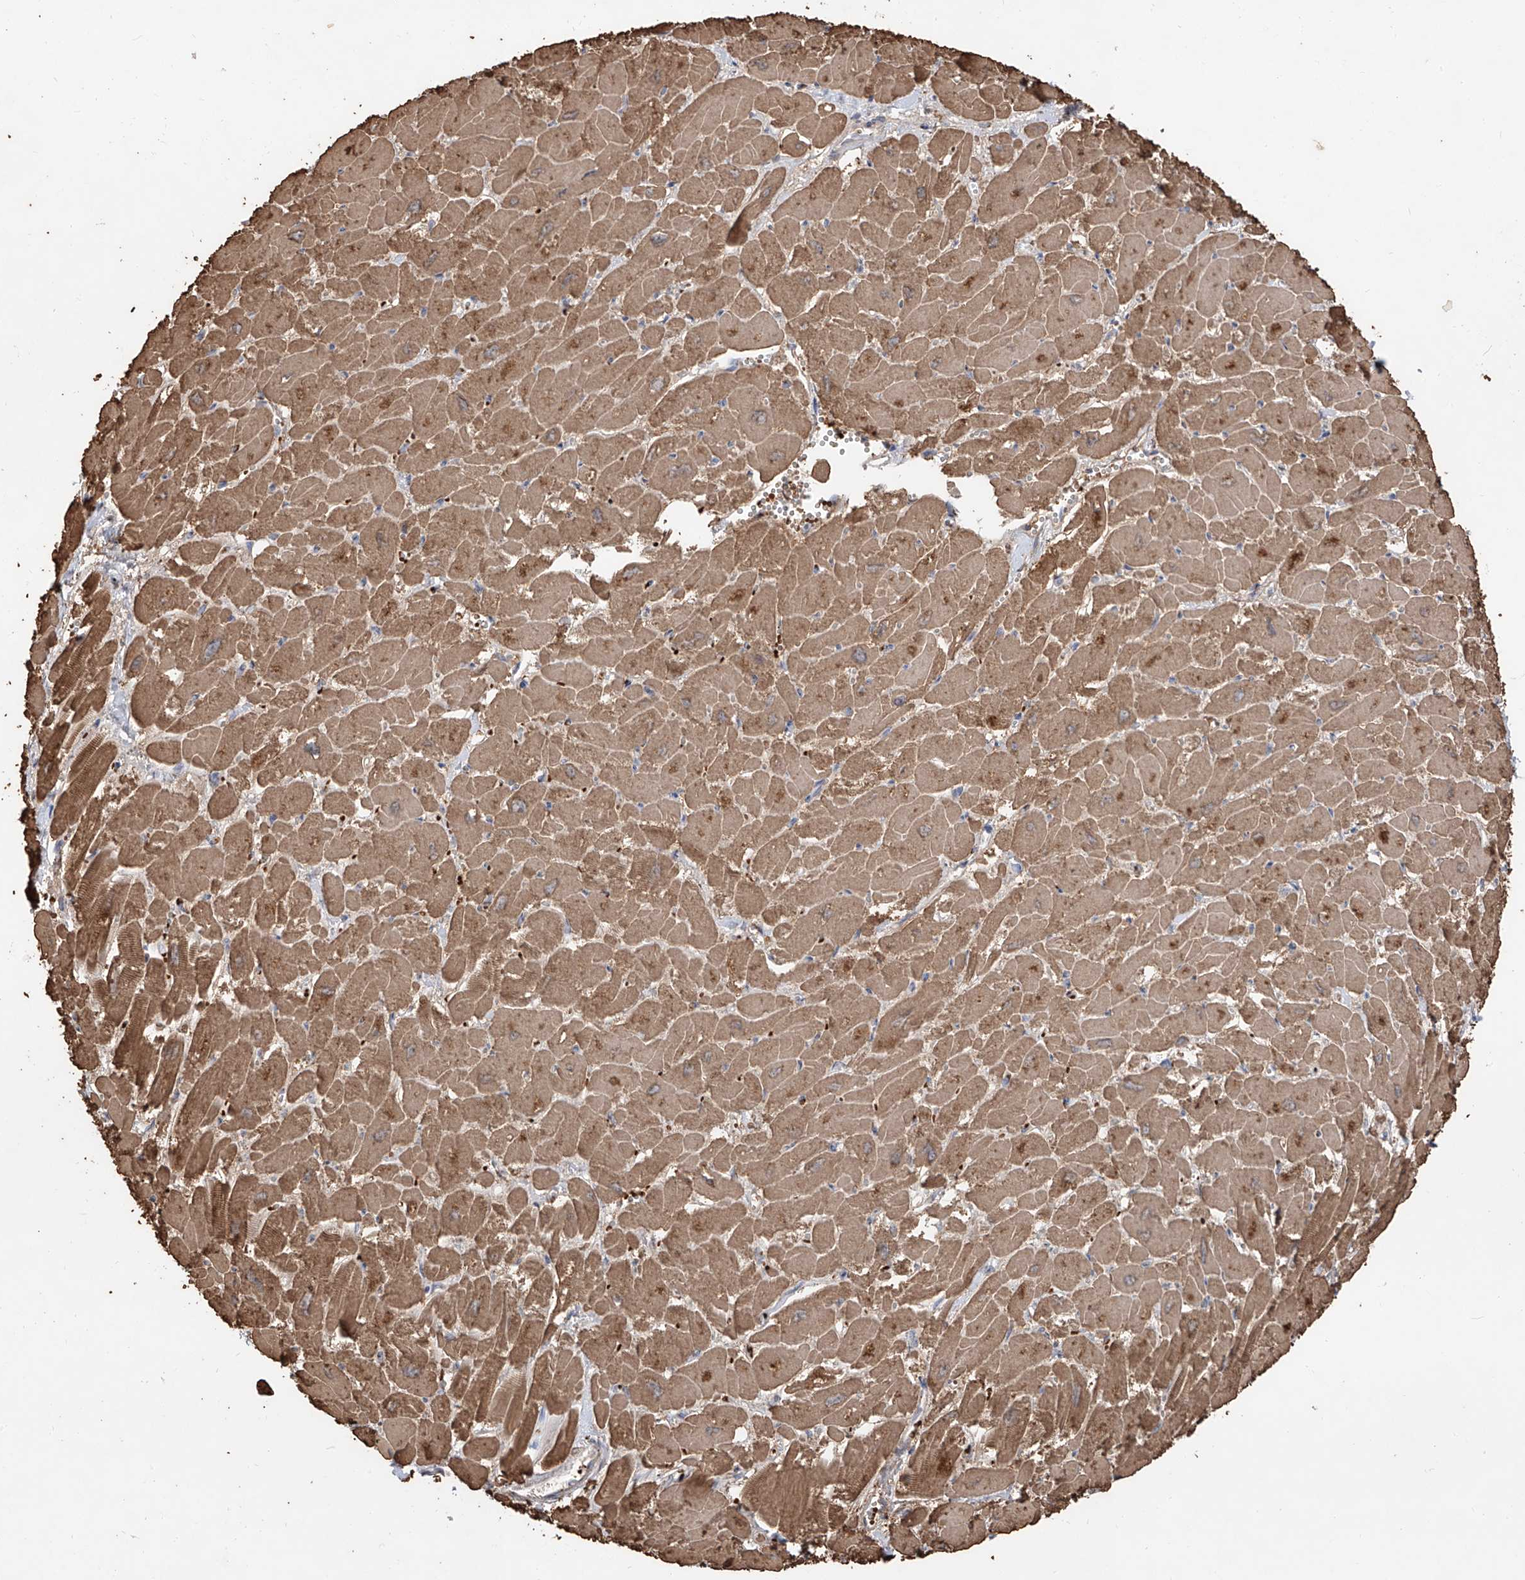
{"staining": {"intensity": "moderate", "quantity": ">75%", "location": "cytoplasmic/membranous"}, "tissue": "heart muscle", "cell_type": "Cardiomyocytes", "image_type": "normal", "snomed": [{"axis": "morphology", "description": "Normal tissue, NOS"}, {"axis": "topography", "description": "Heart"}], "caption": "Protein staining of unremarkable heart muscle shows moderate cytoplasmic/membranous expression in approximately >75% of cardiomyocytes. The staining was performed using DAB to visualize the protein expression in brown, while the nuclei were stained in blue with hematoxylin (Magnification: 20x).", "gene": "EDN1", "patient": {"sex": "male", "age": 54}}